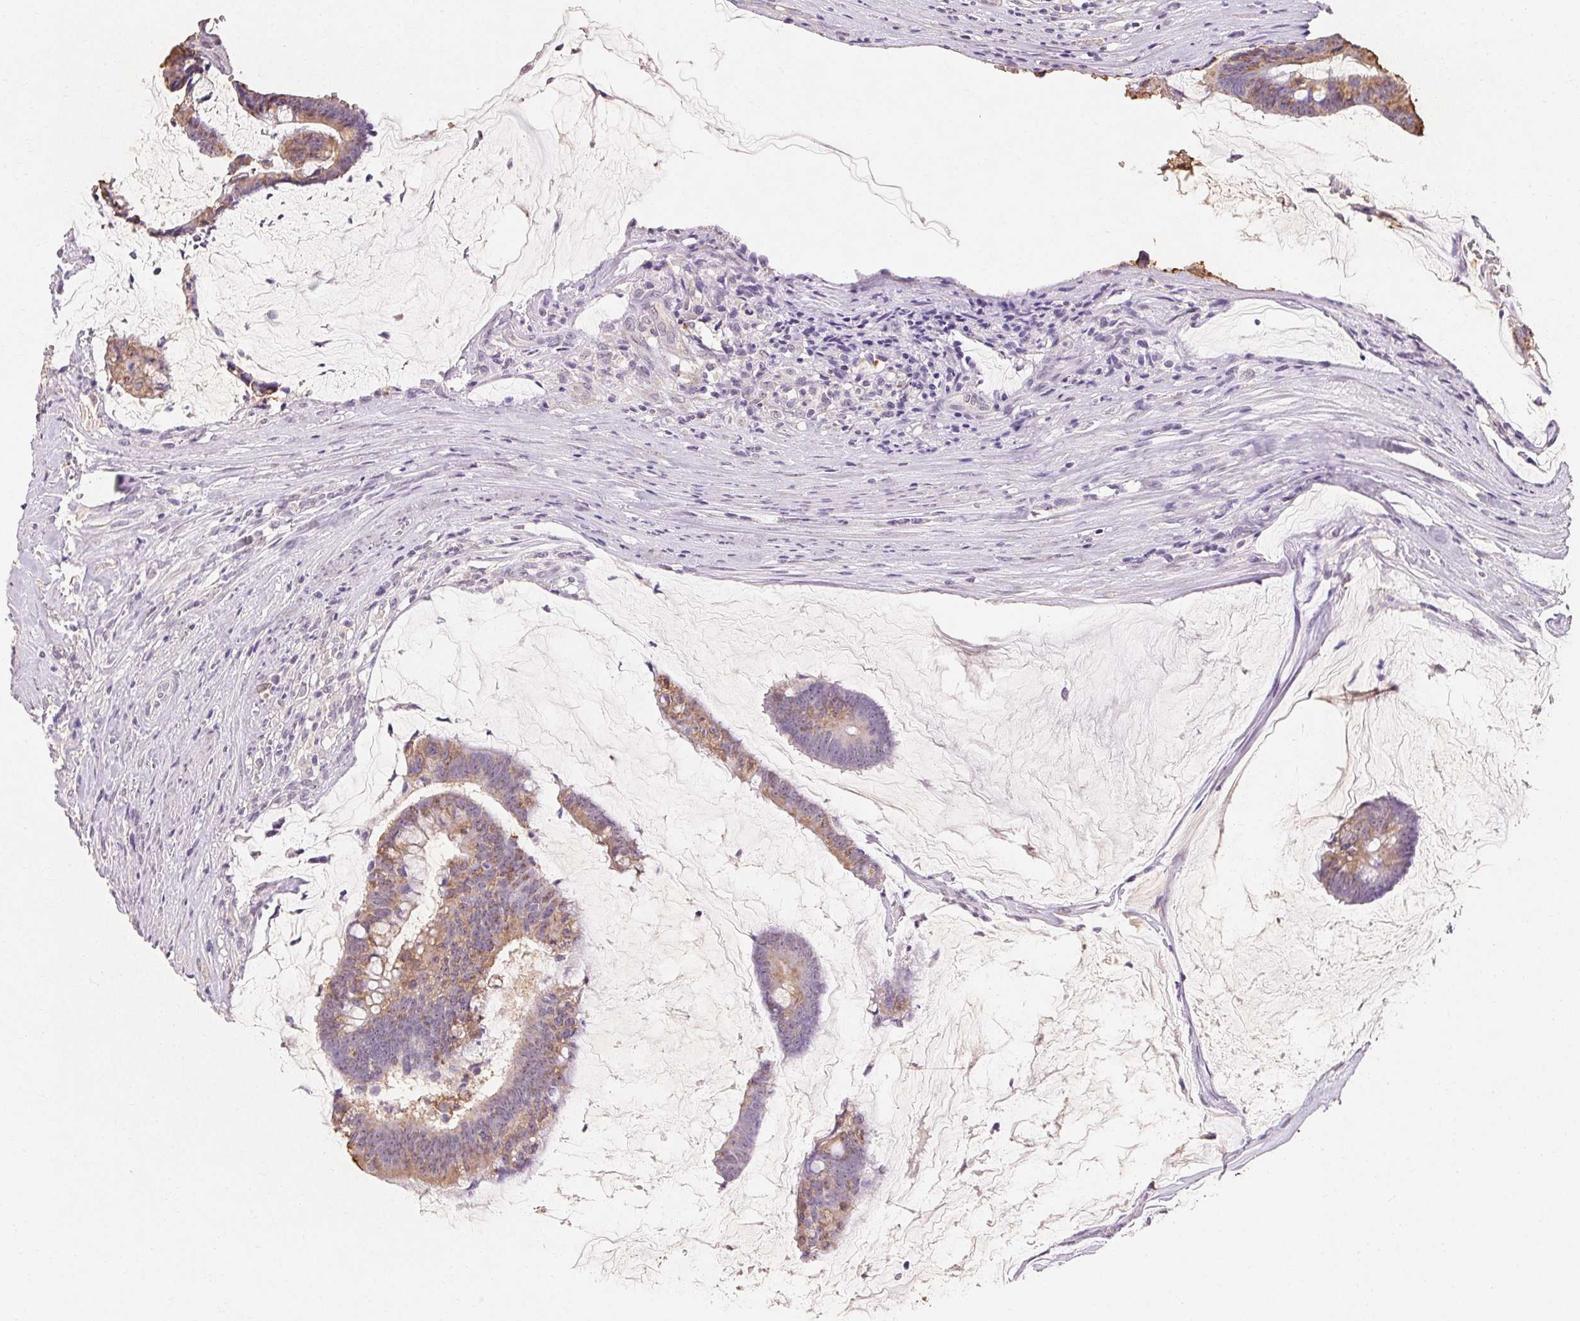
{"staining": {"intensity": "moderate", "quantity": "25%-75%", "location": "cytoplasmic/membranous"}, "tissue": "colorectal cancer", "cell_type": "Tumor cells", "image_type": "cancer", "snomed": [{"axis": "morphology", "description": "Adenocarcinoma, NOS"}, {"axis": "topography", "description": "Colon"}], "caption": "A histopathology image of human colorectal adenocarcinoma stained for a protein exhibits moderate cytoplasmic/membranous brown staining in tumor cells.", "gene": "MAP7D2", "patient": {"sex": "male", "age": 62}}